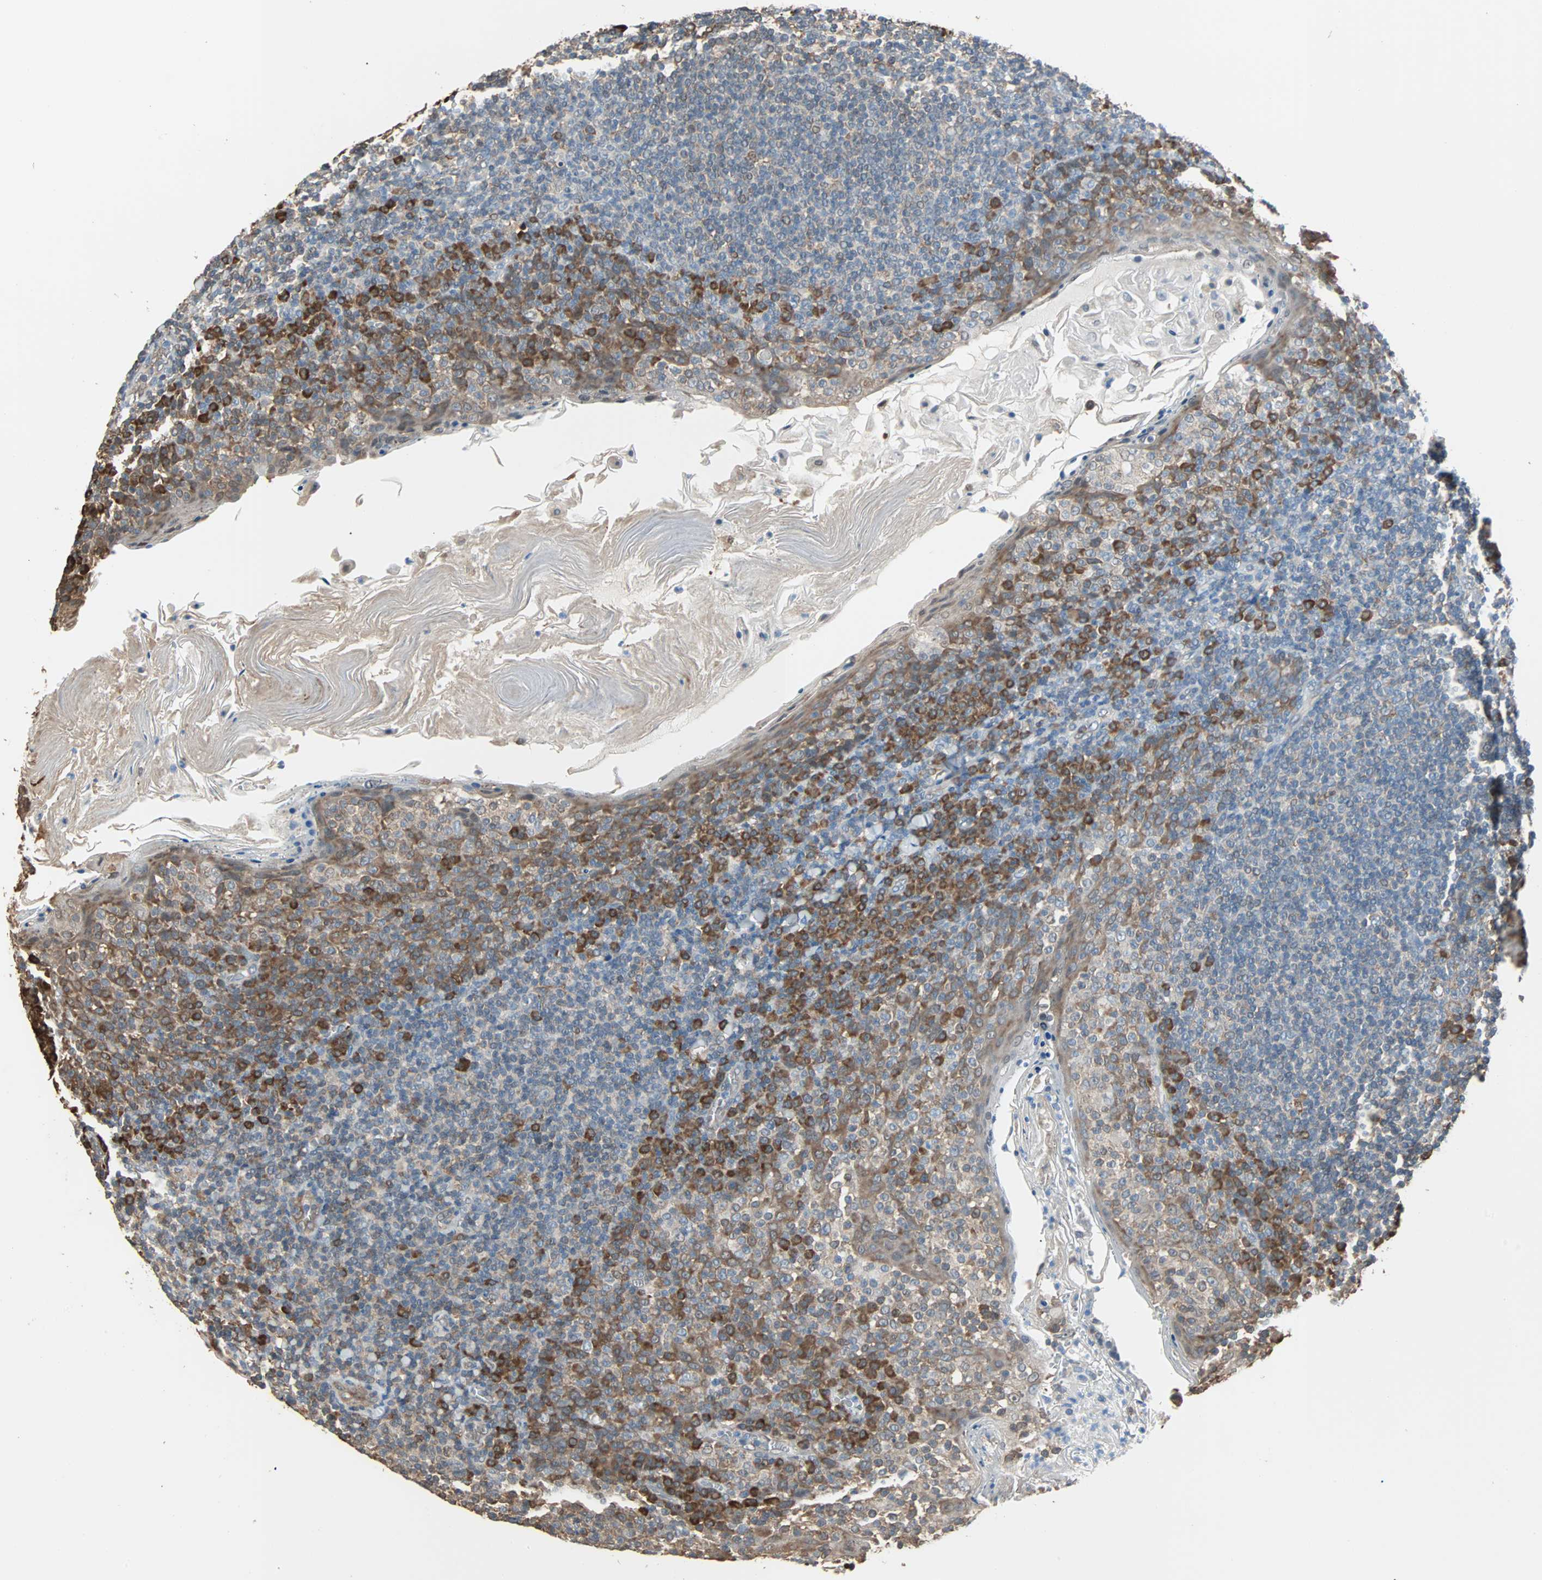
{"staining": {"intensity": "moderate", "quantity": ">75%", "location": "cytoplasmic/membranous"}, "tissue": "tonsil", "cell_type": "Germinal center cells", "image_type": "normal", "snomed": [{"axis": "morphology", "description": "Normal tissue, NOS"}, {"axis": "topography", "description": "Tonsil"}], "caption": "A medium amount of moderate cytoplasmic/membranous positivity is present in about >75% of germinal center cells in benign tonsil. (DAB = brown stain, brightfield microscopy at high magnification).", "gene": "PRDX1", "patient": {"sex": "male", "age": 31}}